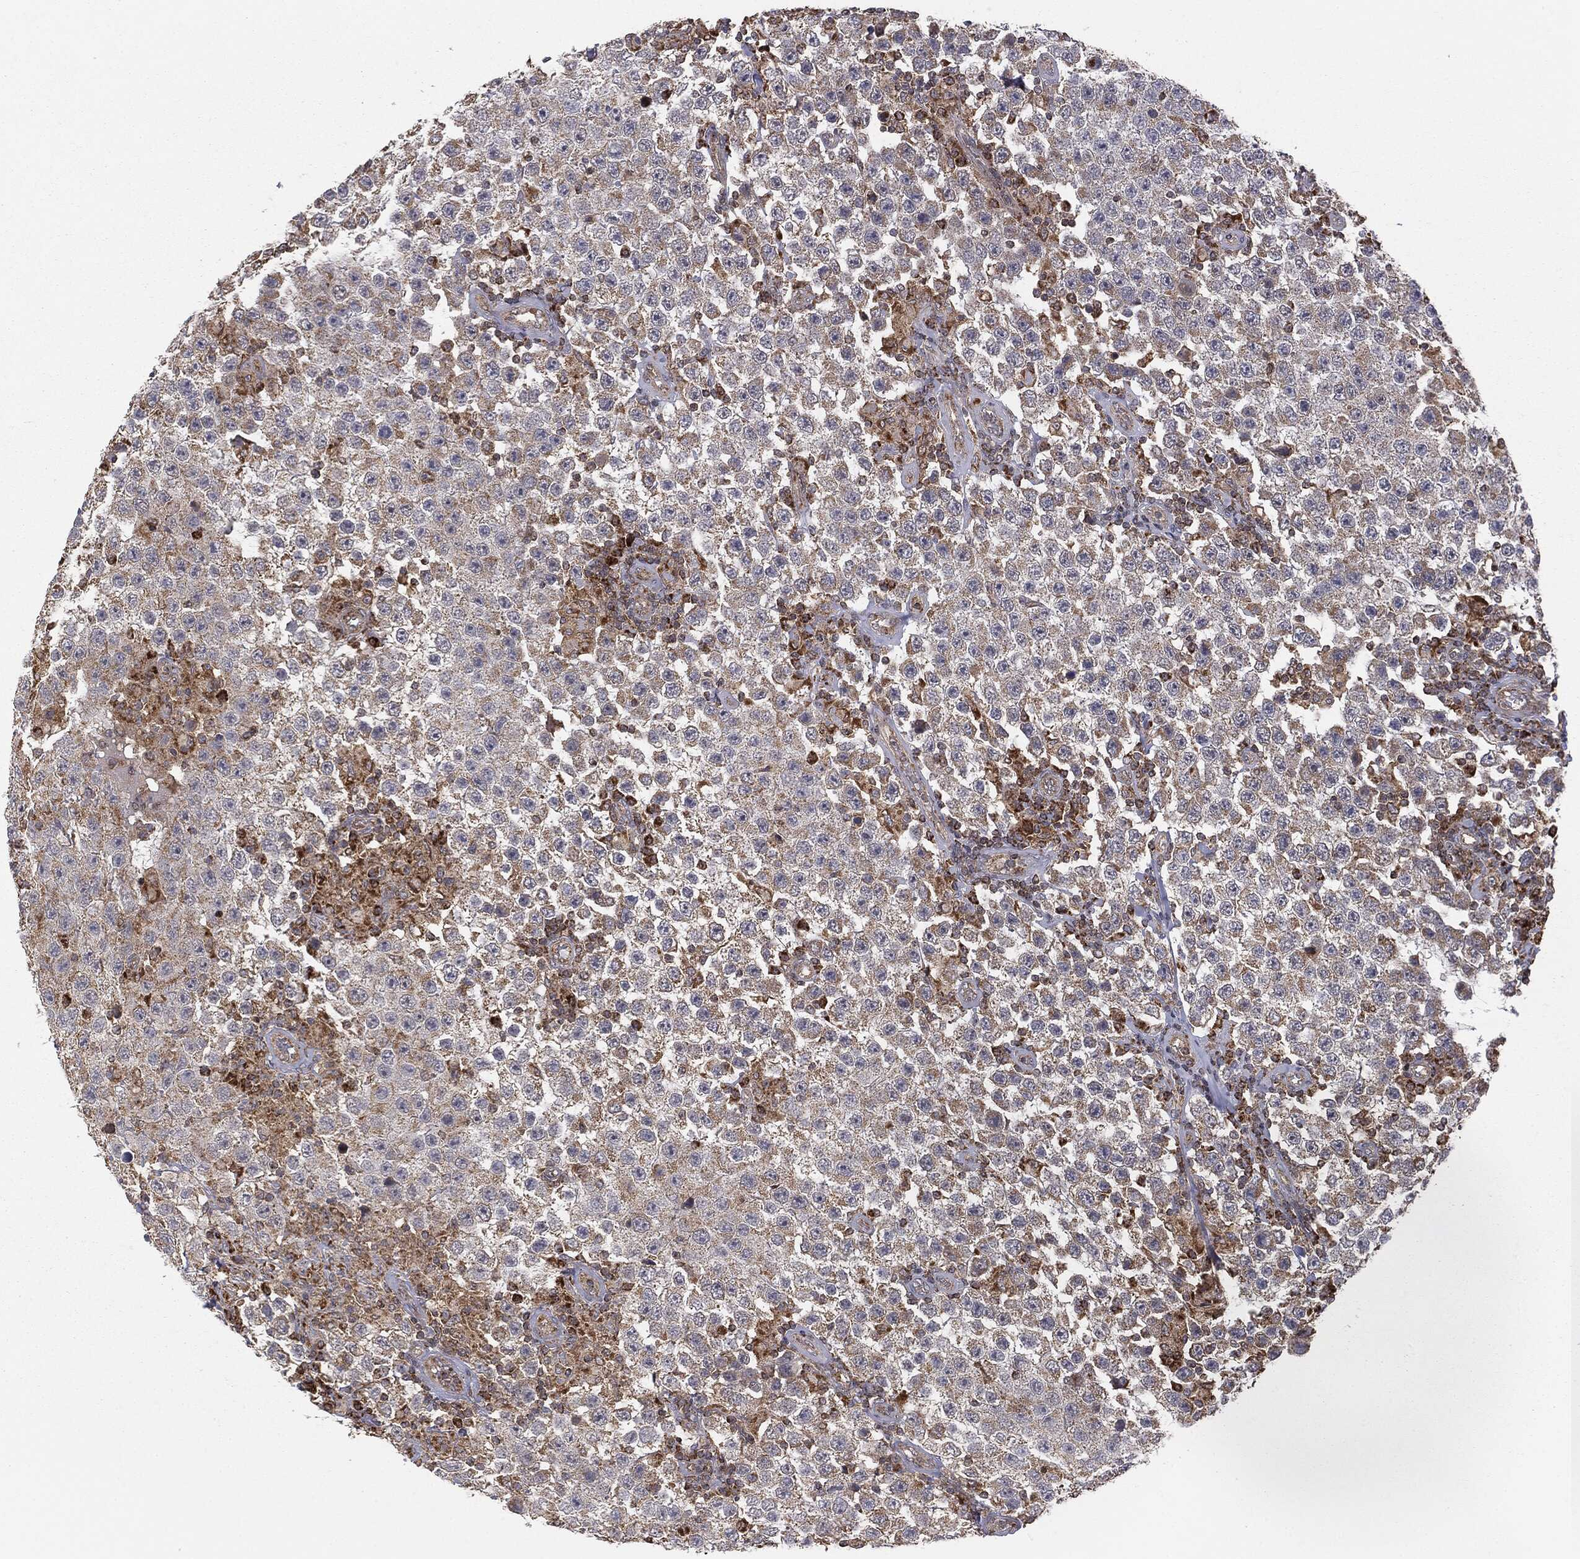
{"staining": {"intensity": "weak", "quantity": "<25%", "location": "cytoplasmic/membranous"}, "tissue": "testis cancer", "cell_type": "Tumor cells", "image_type": "cancer", "snomed": [{"axis": "morphology", "description": "Normal tissue, NOS"}, {"axis": "morphology", "description": "Urothelial carcinoma, High grade"}, {"axis": "morphology", "description": "Seminoma, NOS"}, {"axis": "morphology", "description": "Carcinoma, Embryonal, NOS"}, {"axis": "topography", "description": "Urinary bladder"}, {"axis": "topography", "description": "Testis"}], "caption": "Immunohistochemistry photomicrograph of neoplastic tissue: testis cancer (seminoma) stained with DAB (3,3'-diaminobenzidine) displays no significant protein expression in tumor cells.", "gene": "MTOR", "patient": {"sex": "male", "age": 41}}